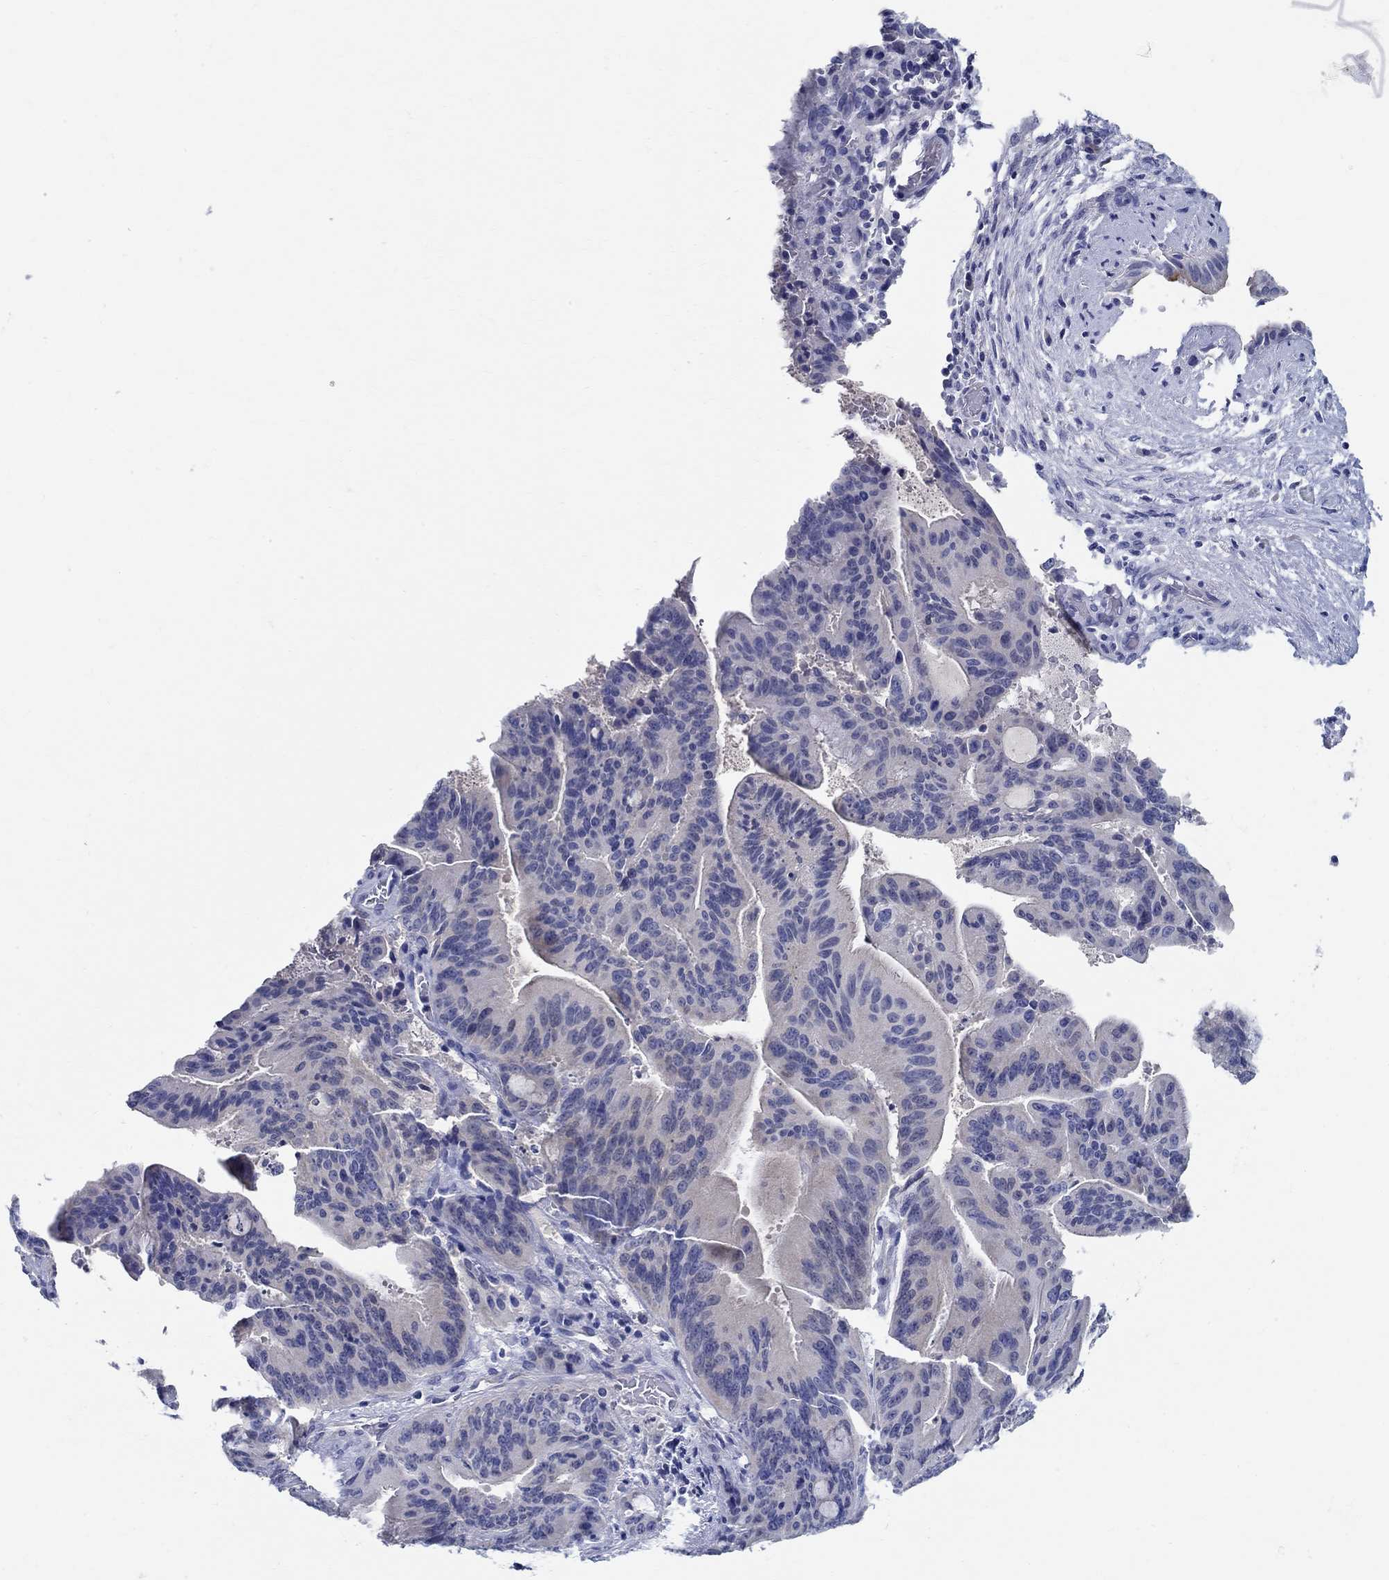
{"staining": {"intensity": "negative", "quantity": "none", "location": "none"}, "tissue": "liver cancer", "cell_type": "Tumor cells", "image_type": "cancer", "snomed": [{"axis": "morphology", "description": "Cholangiocarcinoma"}, {"axis": "topography", "description": "Liver"}], "caption": "Tumor cells are negative for brown protein staining in liver cancer (cholangiocarcinoma).", "gene": "CRYGD", "patient": {"sex": "female", "age": 73}}